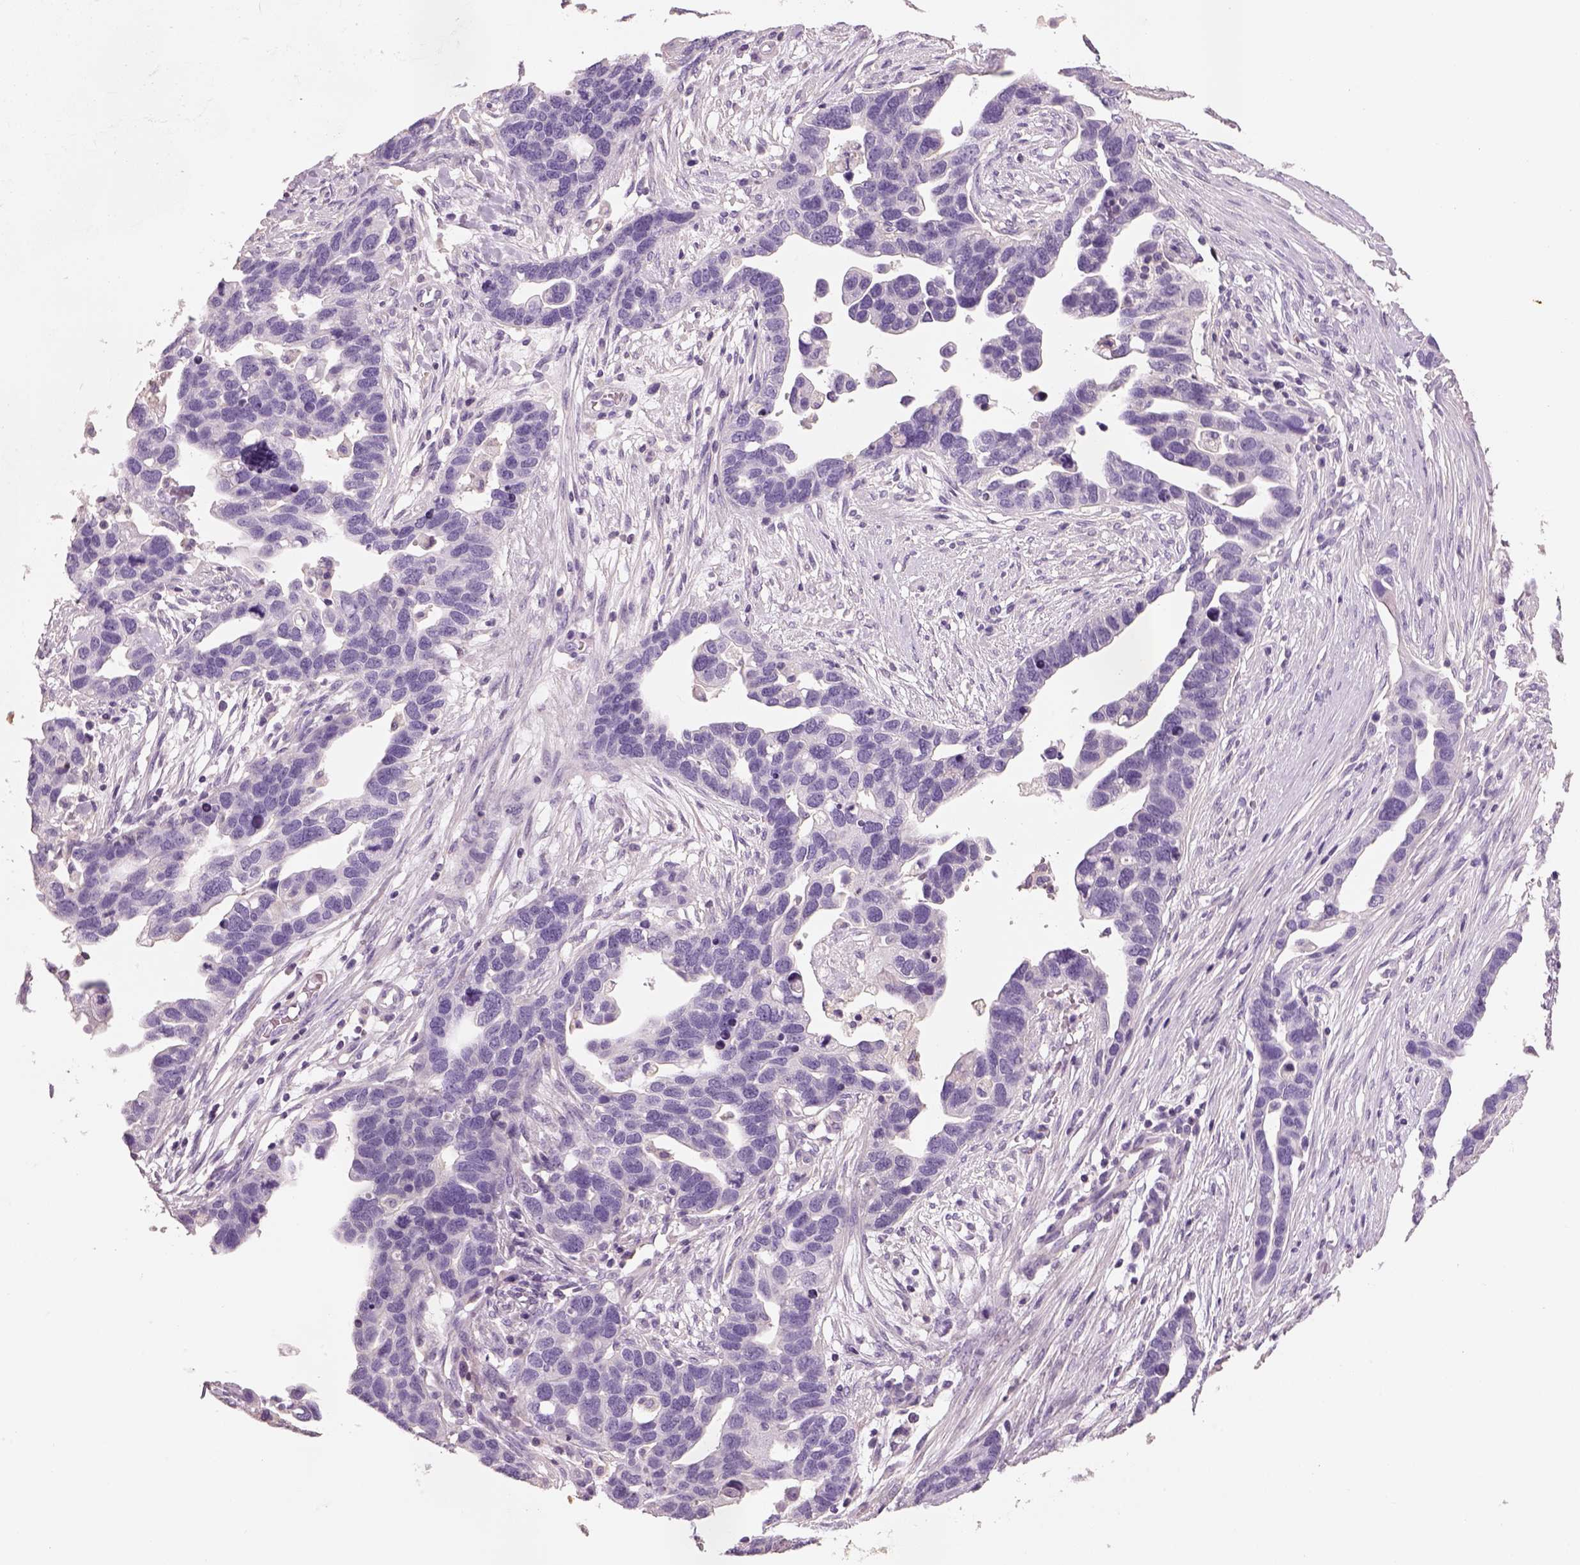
{"staining": {"intensity": "negative", "quantity": "none", "location": "none"}, "tissue": "ovarian cancer", "cell_type": "Tumor cells", "image_type": "cancer", "snomed": [{"axis": "morphology", "description": "Cystadenocarcinoma, serous, NOS"}, {"axis": "topography", "description": "Ovary"}], "caption": "High magnification brightfield microscopy of ovarian serous cystadenocarcinoma stained with DAB (brown) and counterstained with hematoxylin (blue): tumor cells show no significant expression.", "gene": "OTUD6A", "patient": {"sex": "female", "age": 54}}